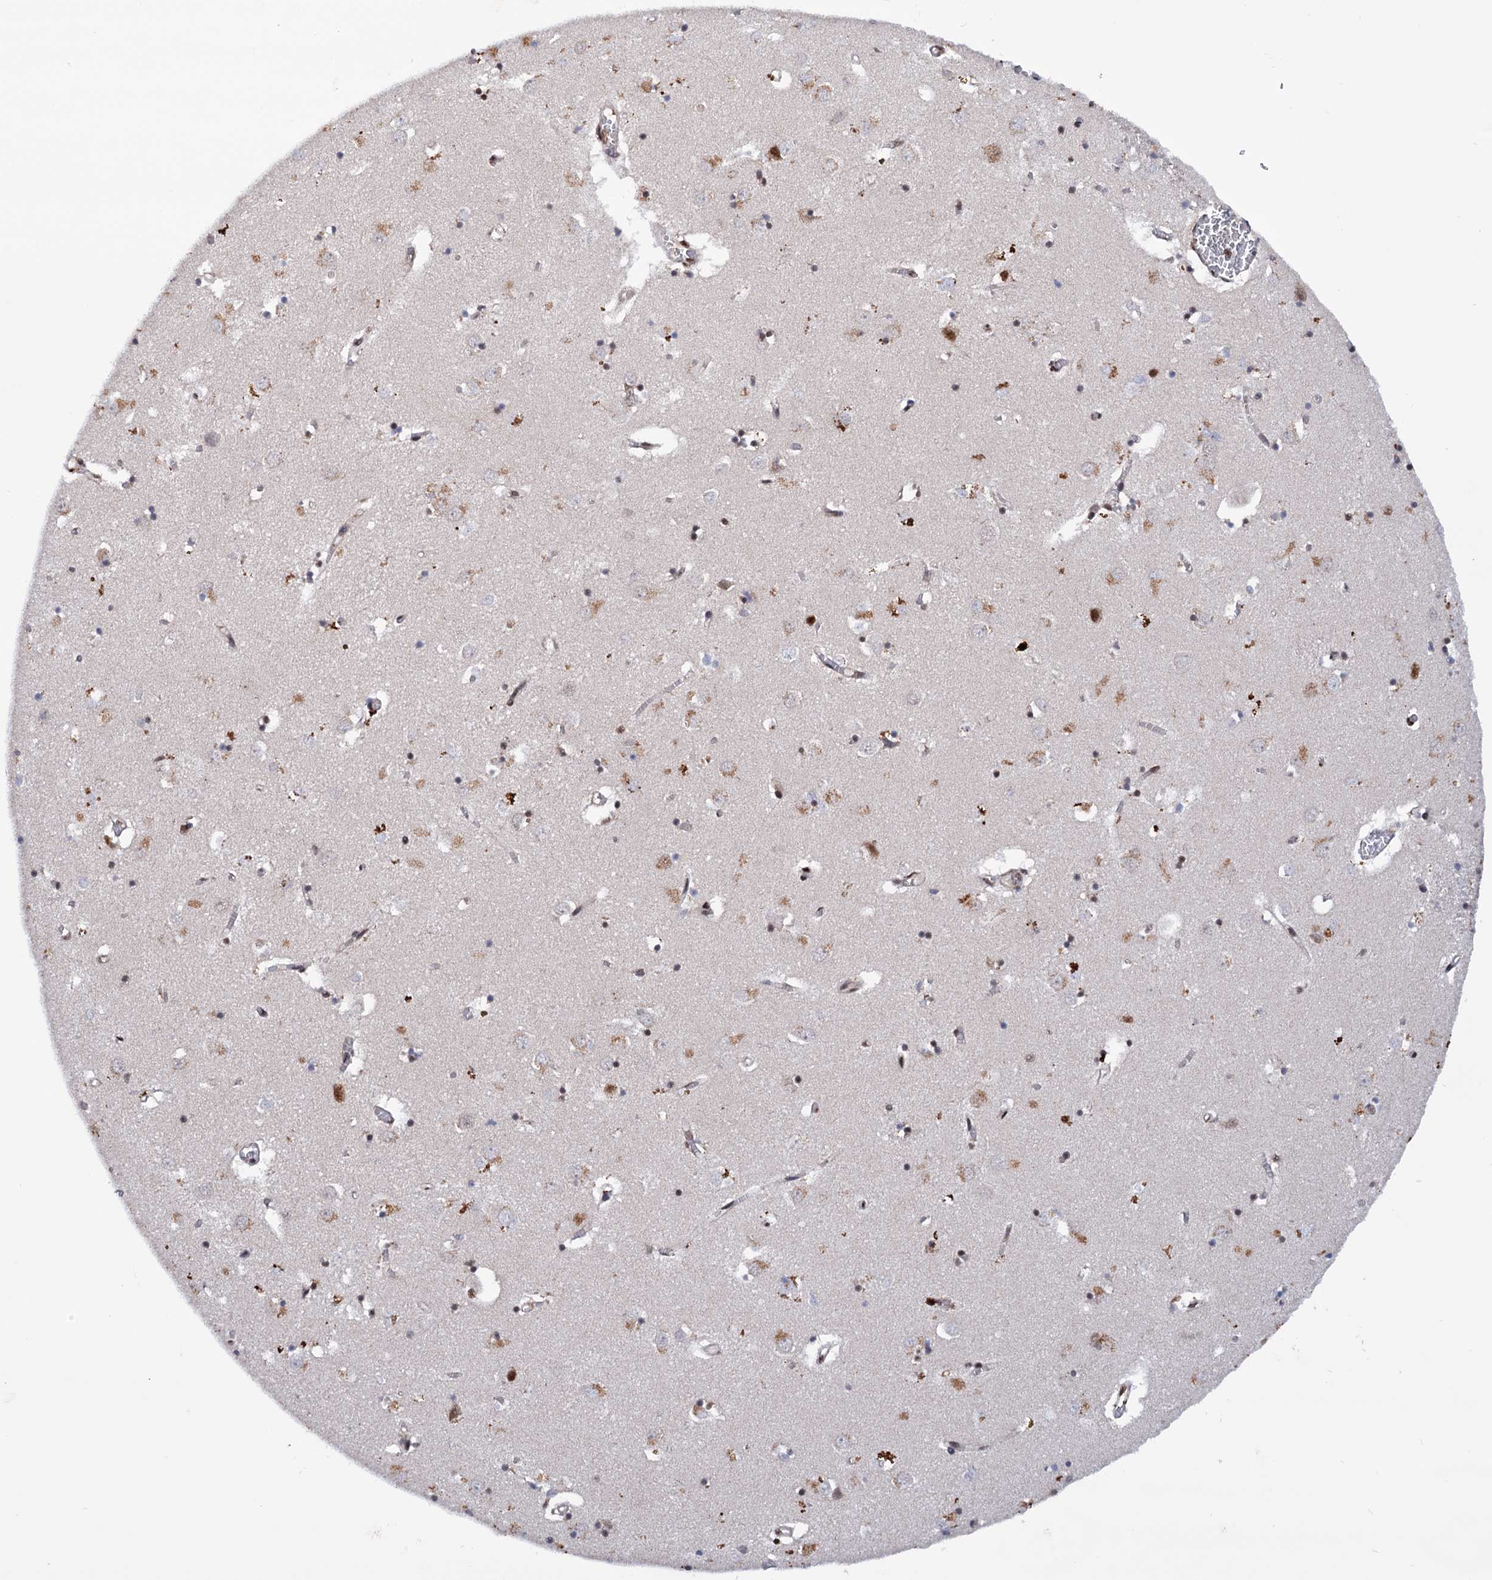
{"staining": {"intensity": "strong", "quantity": "<25%", "location": "cytoplasmic/membranous,nuclear"}, "tissue": "caudate", "cell_type": "Glial cells", "image_type": "normal", "snomed": [{"axis": "morphology", "description": "Normal tissue, NOS"}, {"axis": "topography", "description": "Lateral ventricle wall"}], "caption": "Strong cytoplasmic/membranous,nuclear staining for a protein is identified in about <25% of glial cells of unremarkable caudate using immunohistochemistry.", "gene": "TBC1D12", "patient": {"sex": "male", "age": 70}}